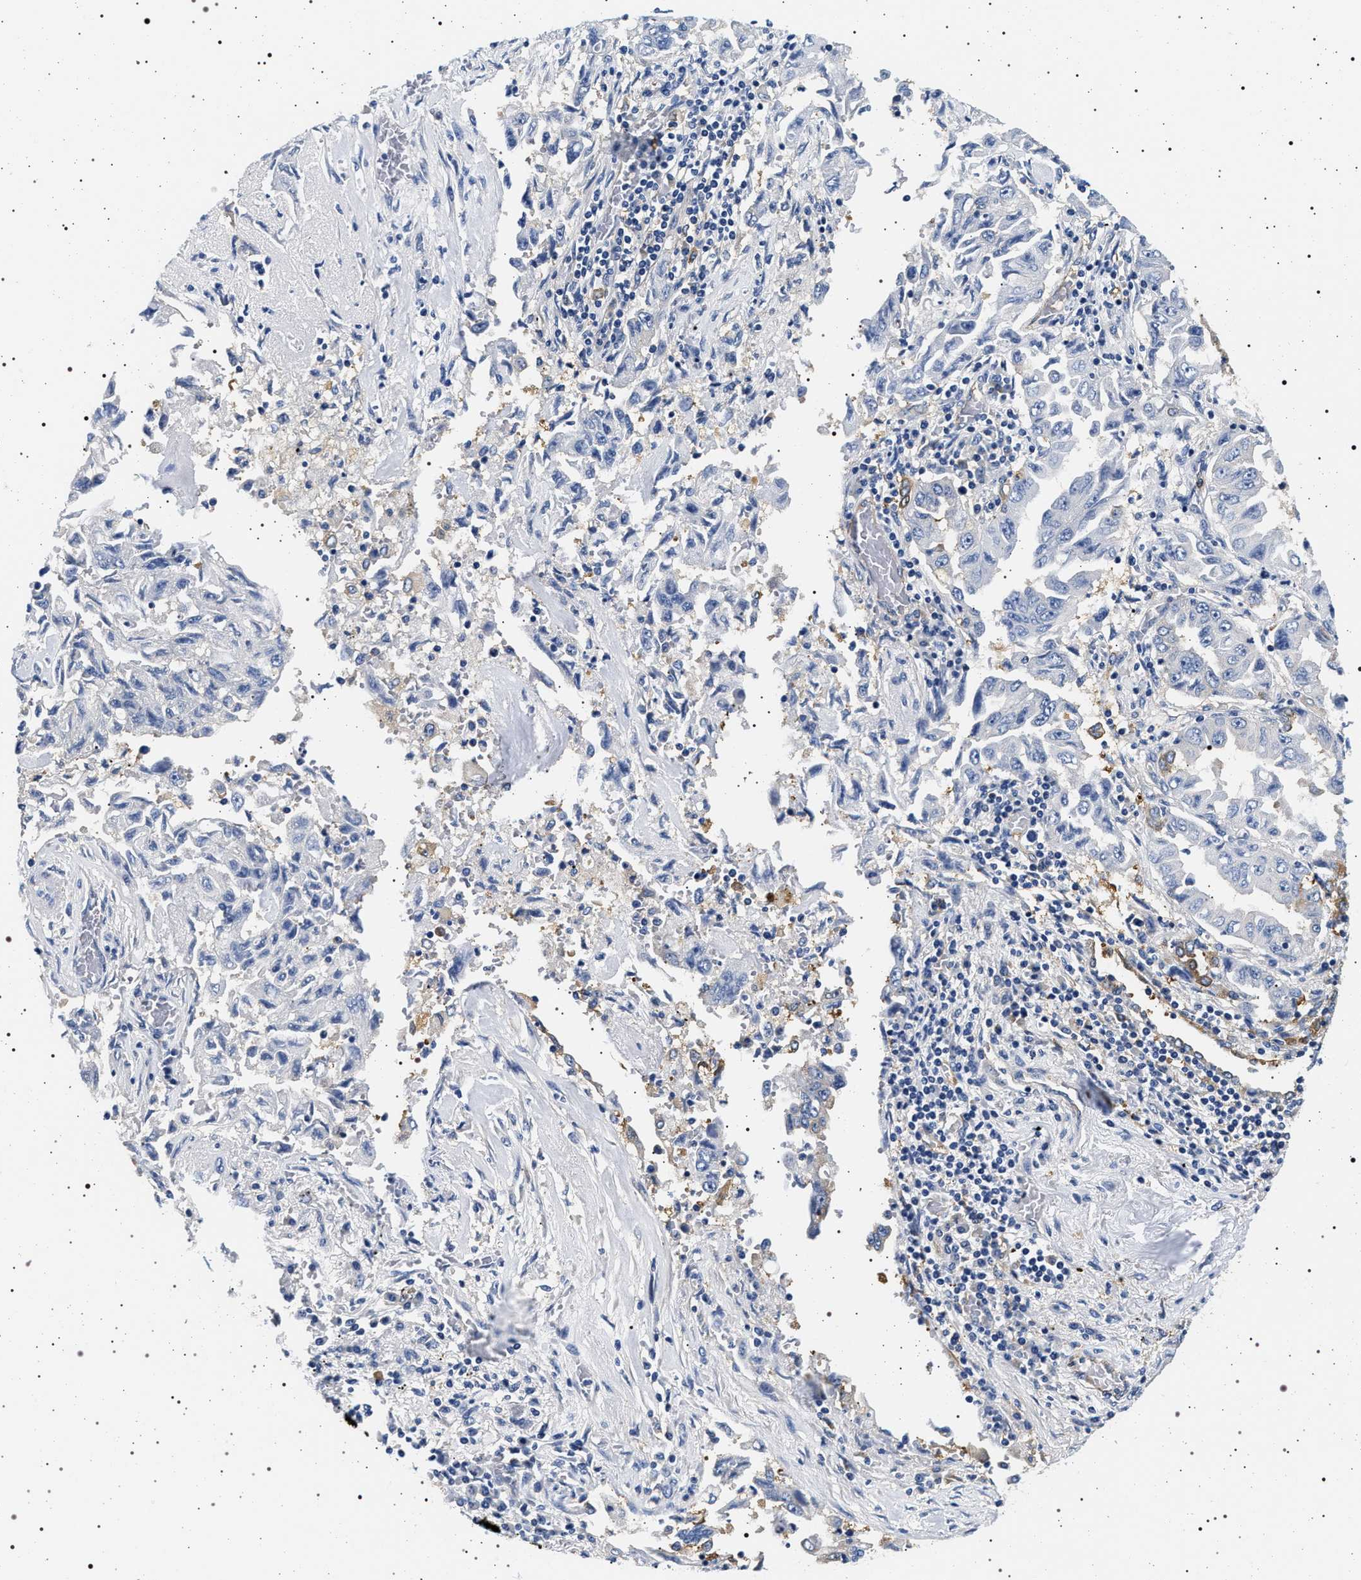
{"staining": {"intensity": "negative", "quantity": "none", "location": "none"}, "tissue": "lung cancer", "cell_type": "Tumor cells", "image_type": "cancer", "snomed": [{"axis": "morphology", "description": "Adenocarcinoma, NOS"}, {"axis": "topography", "description": "Lung"}], "caption": "High magnification brightfield microscopy of lung cancer (adenocarcinoma) stained with DAB (3,3'-diaminobenzidine) (brown) and counterstained with hematoxylin (blue): tumor cells show no significant positivity. Brightfield microscopy of immunohistochemistry (IHC) stained with DAB (3,3'-diaminobenzidine) (brown) and hematoxylin (blue), captured at high magnification.", "gene": "HSD17B1", "patient": {"sex": "female", "age": 51}}